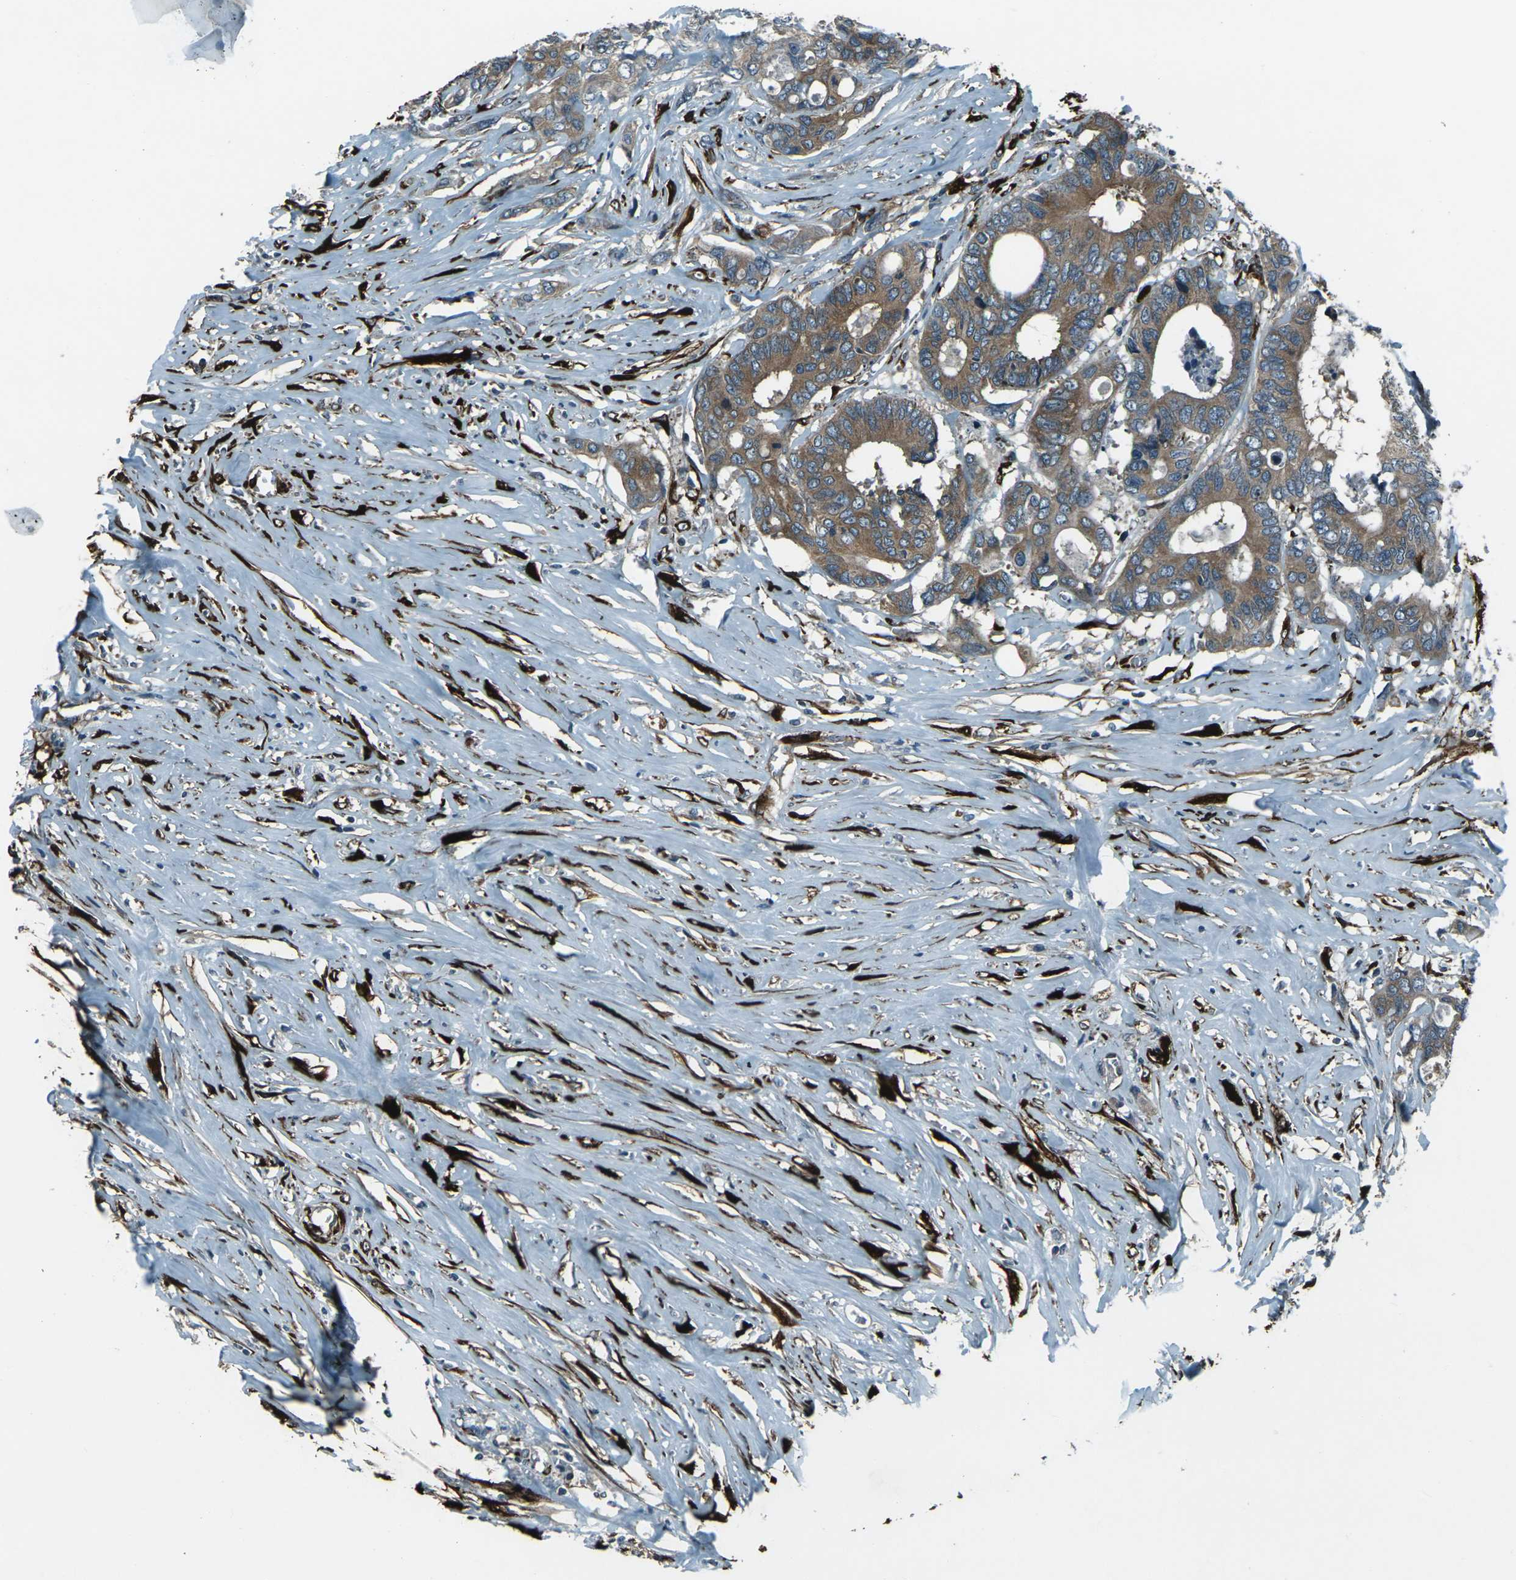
{"staining": {"intensity": "moderate", "quantity": ">75%", "location": "cytoplasmic/membranous"}, "tissue": "colorectal cancer", "cell_type": "Tumor cells", "image_type": "cancer", "snomed": [{"axis": "morphology", "description": "Adenocarcinoma, NOS"}, {"axis": "topography", "description": "Rectum"}], "caption": "This is an image of immunohistochemistry staining of colorectal cancer, which shows moderate staining in the cytoplasmic/membranous of tumor cells.", "gene": "LSMEM1", "patient": {"sex": "male", "age": 55}}